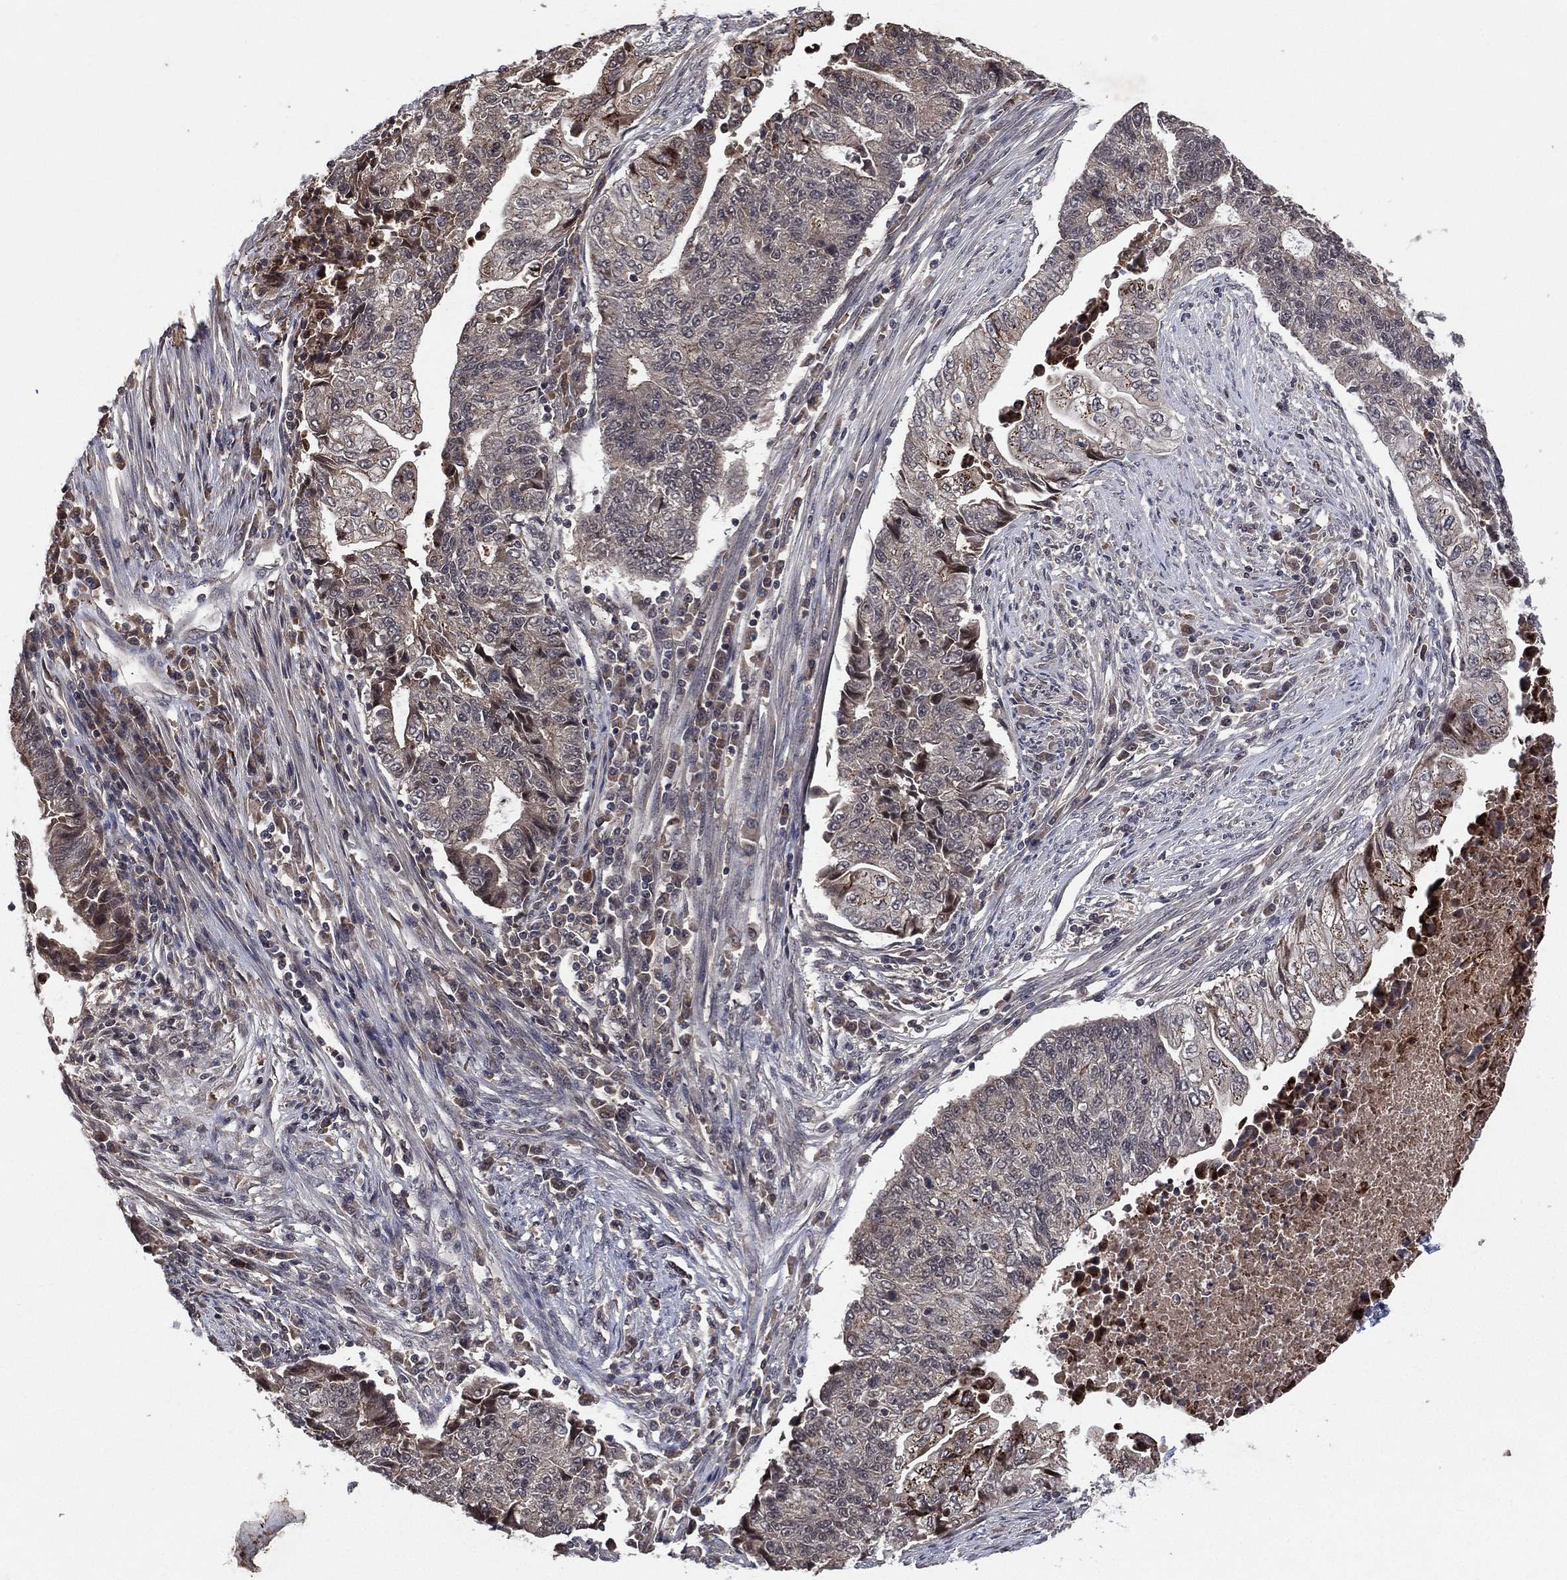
{"staining": {"intensity": "negative", "quantity": "none", "location": "none"}, "tissue": "endometrial cancer", "cell_type": "Tumor cells", "image_type": "cancer", "snomed": [{"axis": "morphology", "description": "Adenocarcinoma, NOS"}, {"axis": "topography", "description": "Uterus"}, {"axis": "topography", "description": "Endometrium"}], "caption": "The histopathology image reveals no significant positivity in tumor cells of adenocarcinoma (endometrial).", "gene": "ATG4B", "patient": {"sex": "female", "age": 54}}